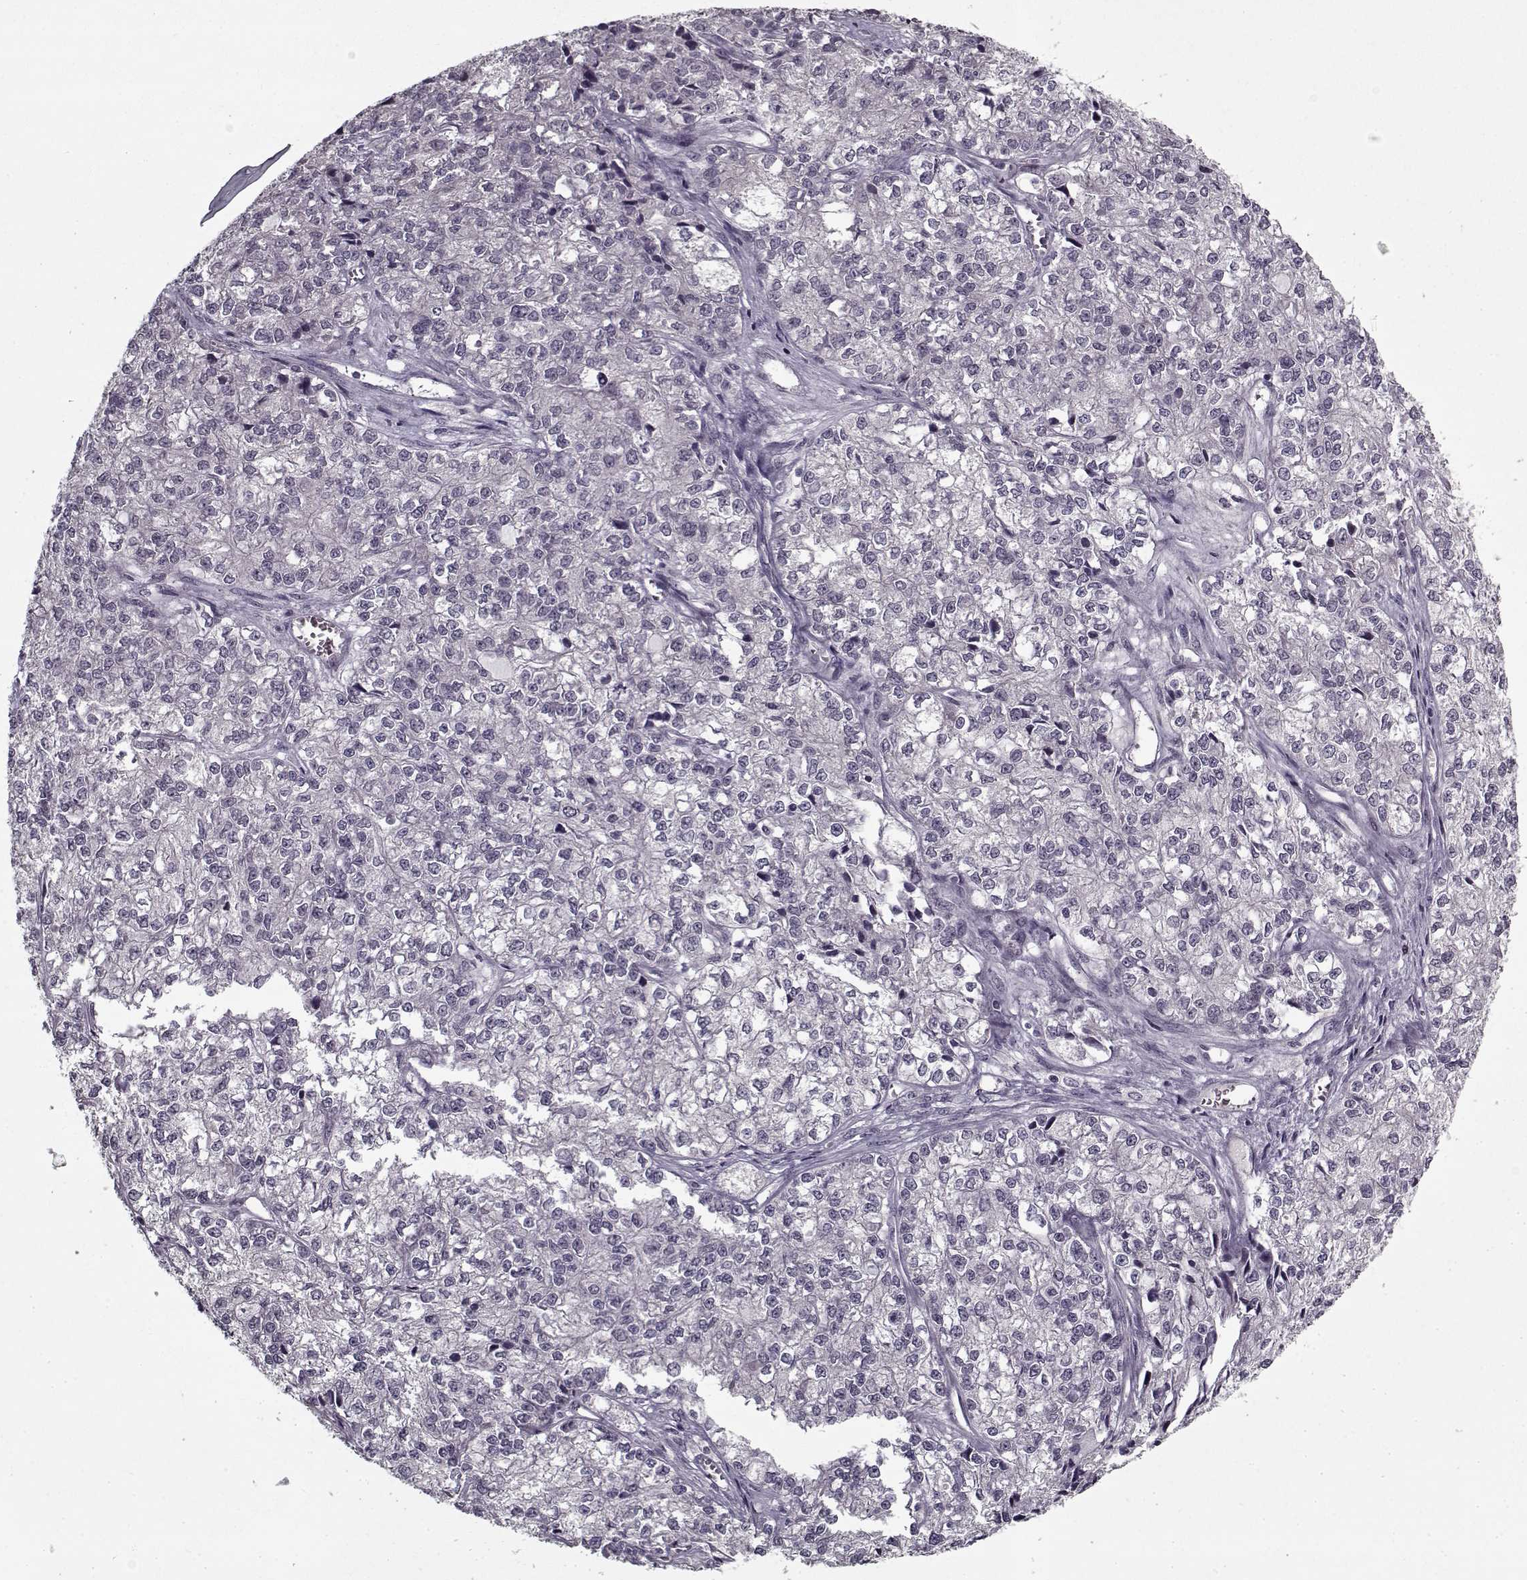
{"staining": {"intensity": "negative", "quantity": "none", "location": "none"}, "tissue": "ovarian cancer", "cell_type": "Tumor cells", "image_type": "cancer", "snomed": [{"axis": "morphology", "description": "Carcinoma, endometroid"}, {"axis": "topography", "description": "Ovary"}], "caption": "DAB immunohistochemical staining of endometroid carcinoma (ovarian) reveals no significant expression in tumor cells. (Brightfield microscopy of DAB (3,3'-diaminobenzidine) IHC at high magnification).", "gene": "LAMA2", "patient": {"sex": "female", "age": 64}}